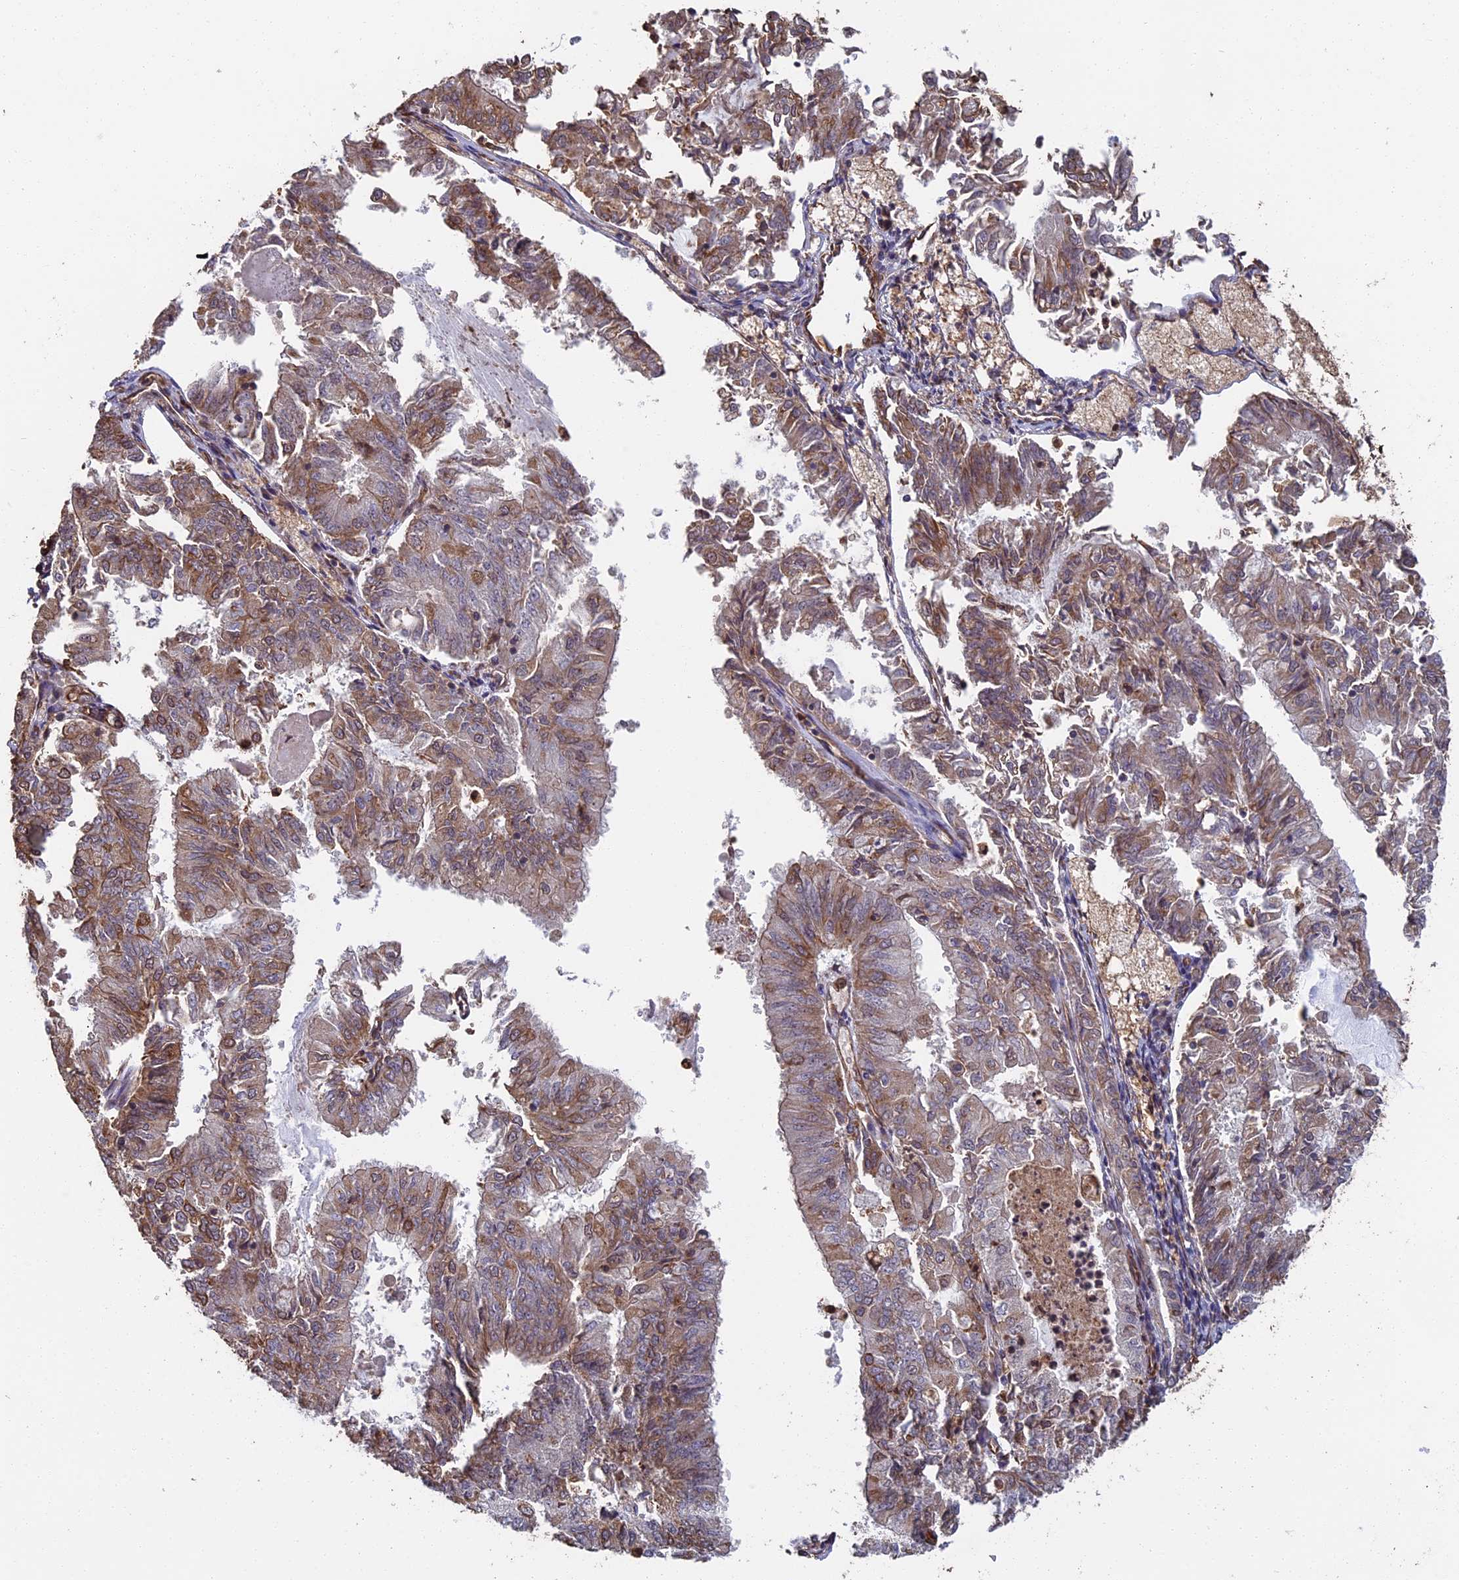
{"staining": {"intensity": "moderate", "quantity": "25%-75%", "location": "cytoplasmic/membranous"}, "tissue": "endometrial cancer", "cell_type": "Tumor cells", "image_type": "cancer", "snomed": [{"axis": "morphology", "description": "Adenocarcinoma, NOS"}, {"axis": "topography", "description": "Endometrium"}], "caption": "An immunohistochemistry (IHC) photomicrograph of tumor tissue is shown. Protein staining in brown labels moderate cytoplasmic/membranous positivity in adenocarcinoma (endometrial) within tumor cells.", "gene": "CCDC124", "patient": {"sex": "female", "age": 57}}